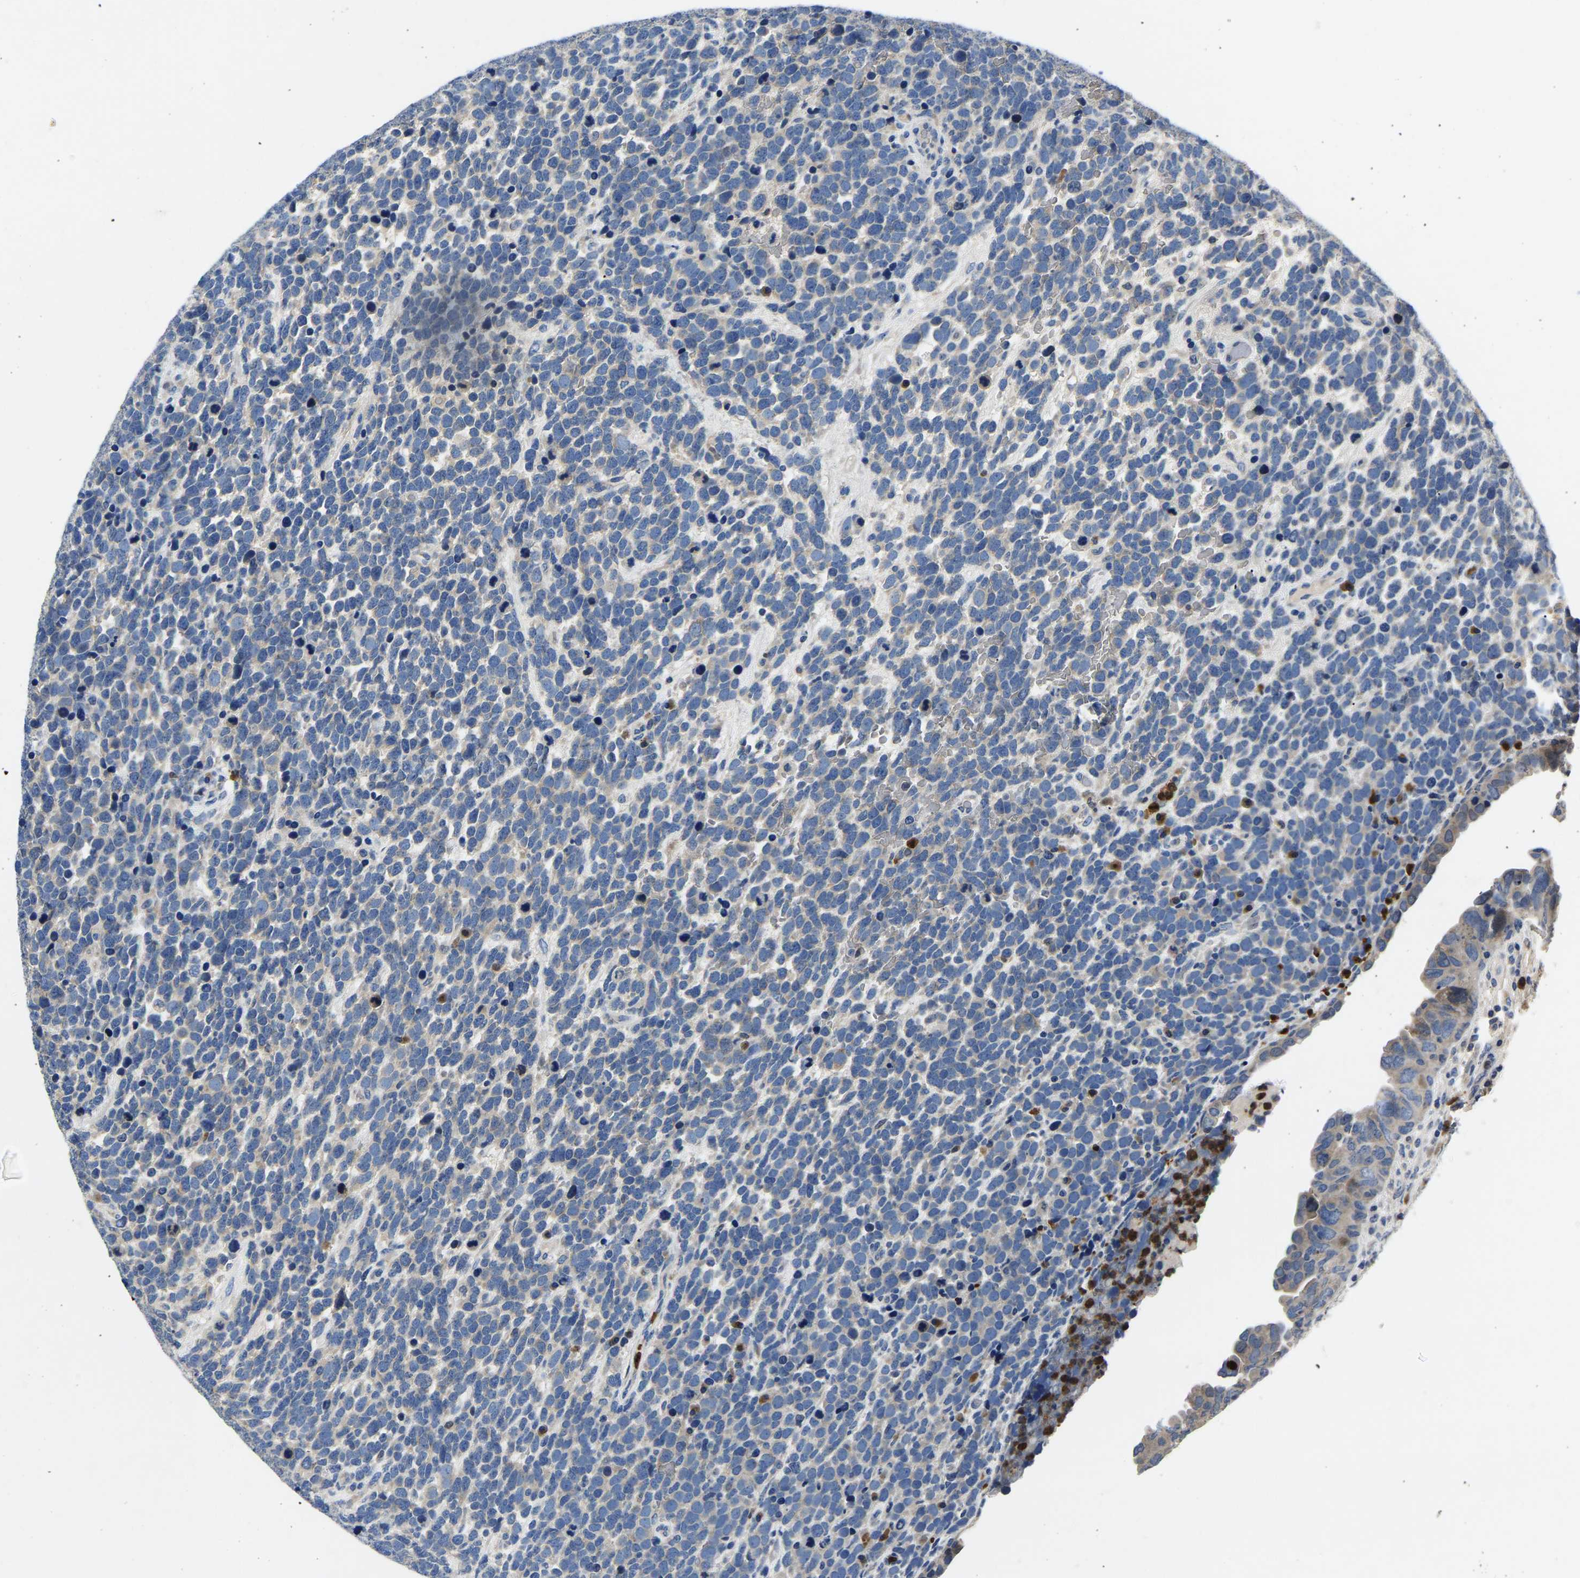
{"staining": {"intensity": "negative", "quantity": "none", "location": "none"}, "tissue": "urothelial cancer", "cell_type": "Tumor cells", "image_type": "cancer", "snomed": [{"axis": "morphology", "description": "Urothelial carcinoma, High grade"}, {"axis": "topography", "description": "Urinary bladder"}], "caption": "Urothelial cancer stained for a protein using immunohistochemistry shows no staining tumor cells.", "gene": "TOR1B", "patient": {"sex": "female", "age": 82}}